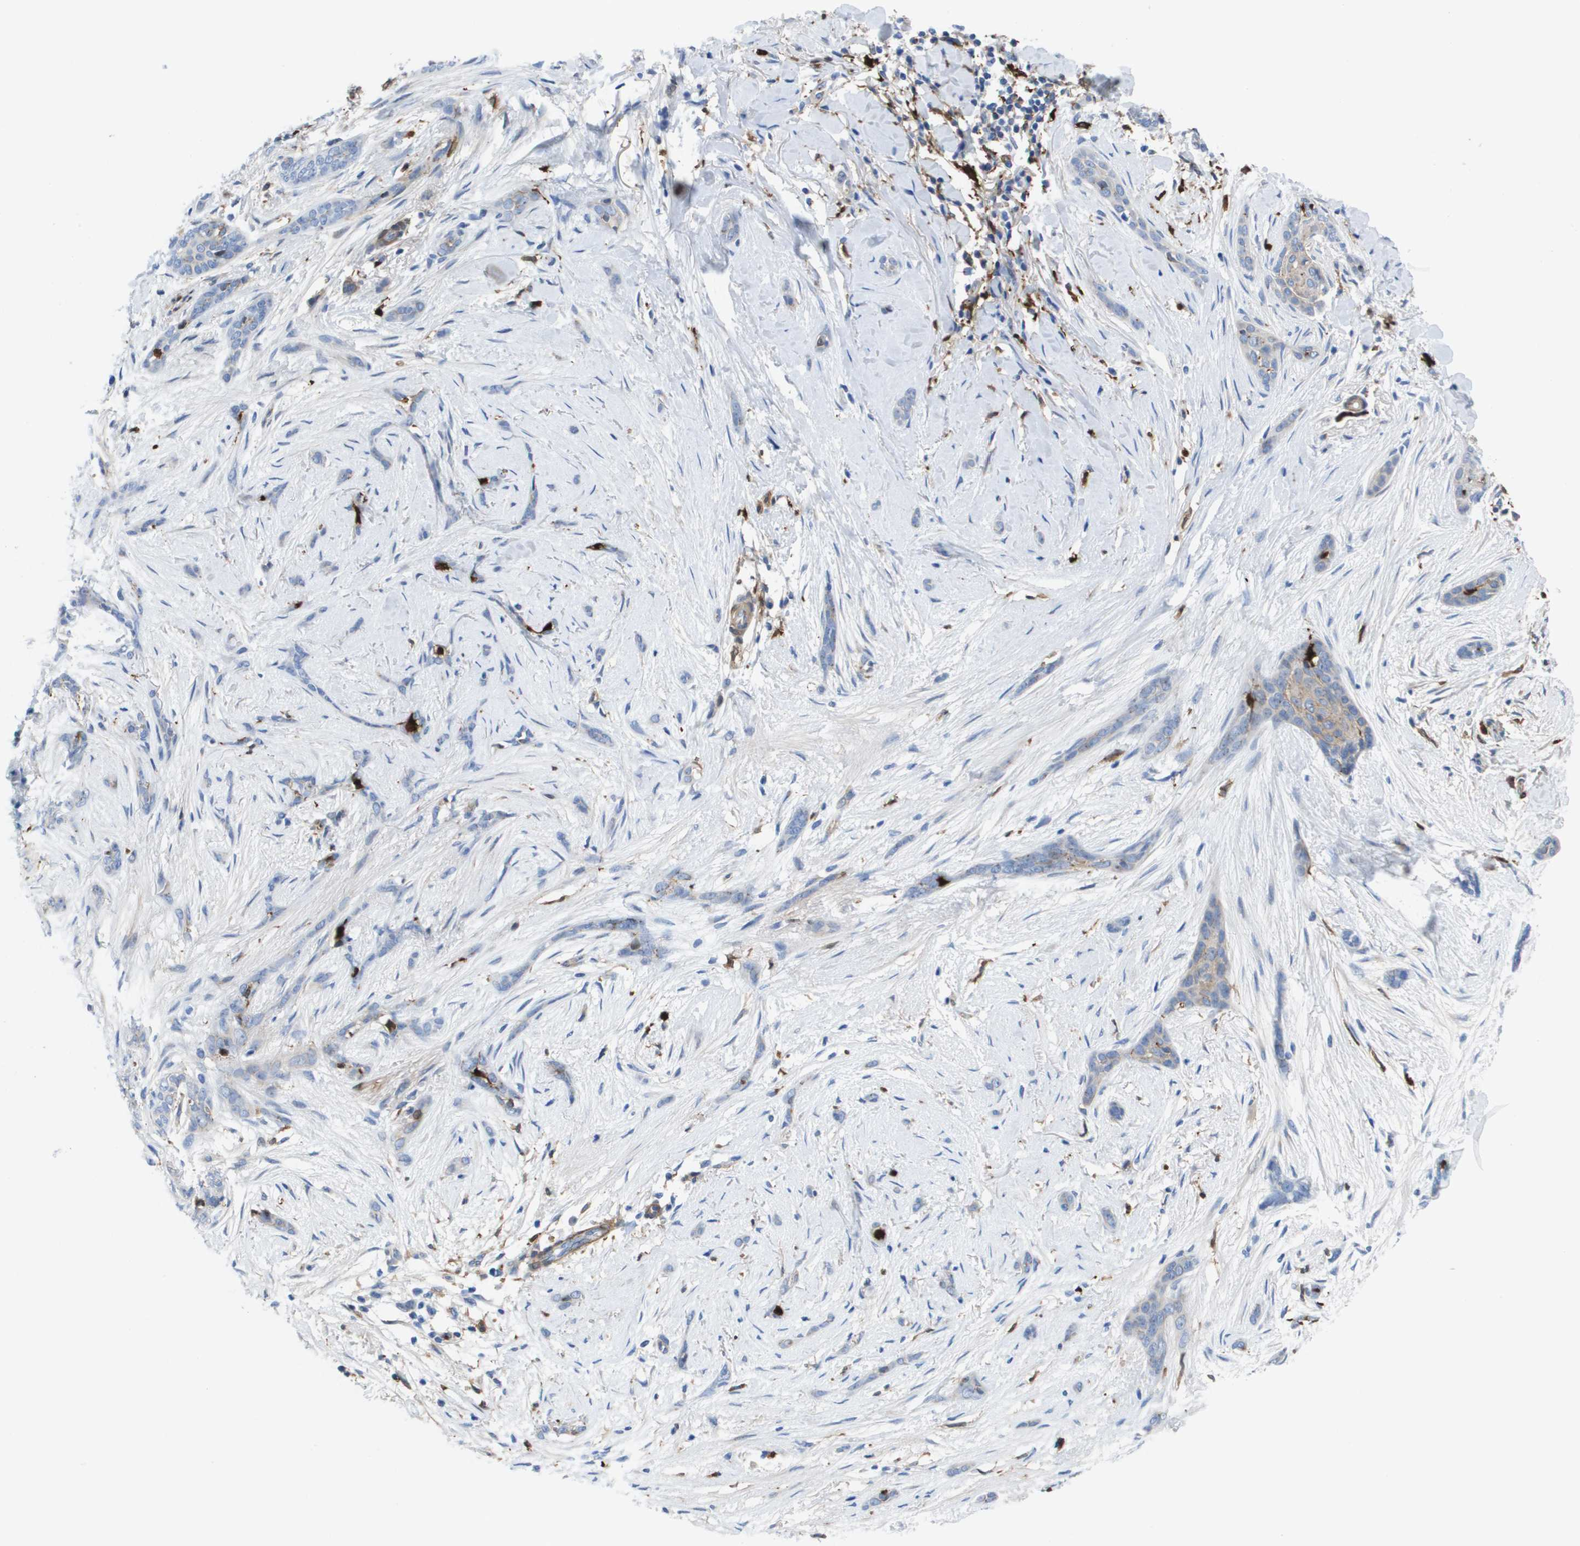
{"staining": {"intensity": "weak", "quantity": "<25%", "location": "cytoplasmic/membranous"}, "tissue": "skin cancer", "cell_type": "Tumor cells", "image_type": "cancer", "snomed": [{"axis": "morphology", "description": "Basal cell carcinoma"}, {"axis": "morphology", "description": "Adnexal tumor, benign"}, {"axis": "topography", "description": "Skin"}], "caption": "Photomicrograph shows no significant protein expression in tumor cells of benign adnexal tumor (skin).", "gene": "SLC37A2", "patient": {"sex": "female", "age": 42}}